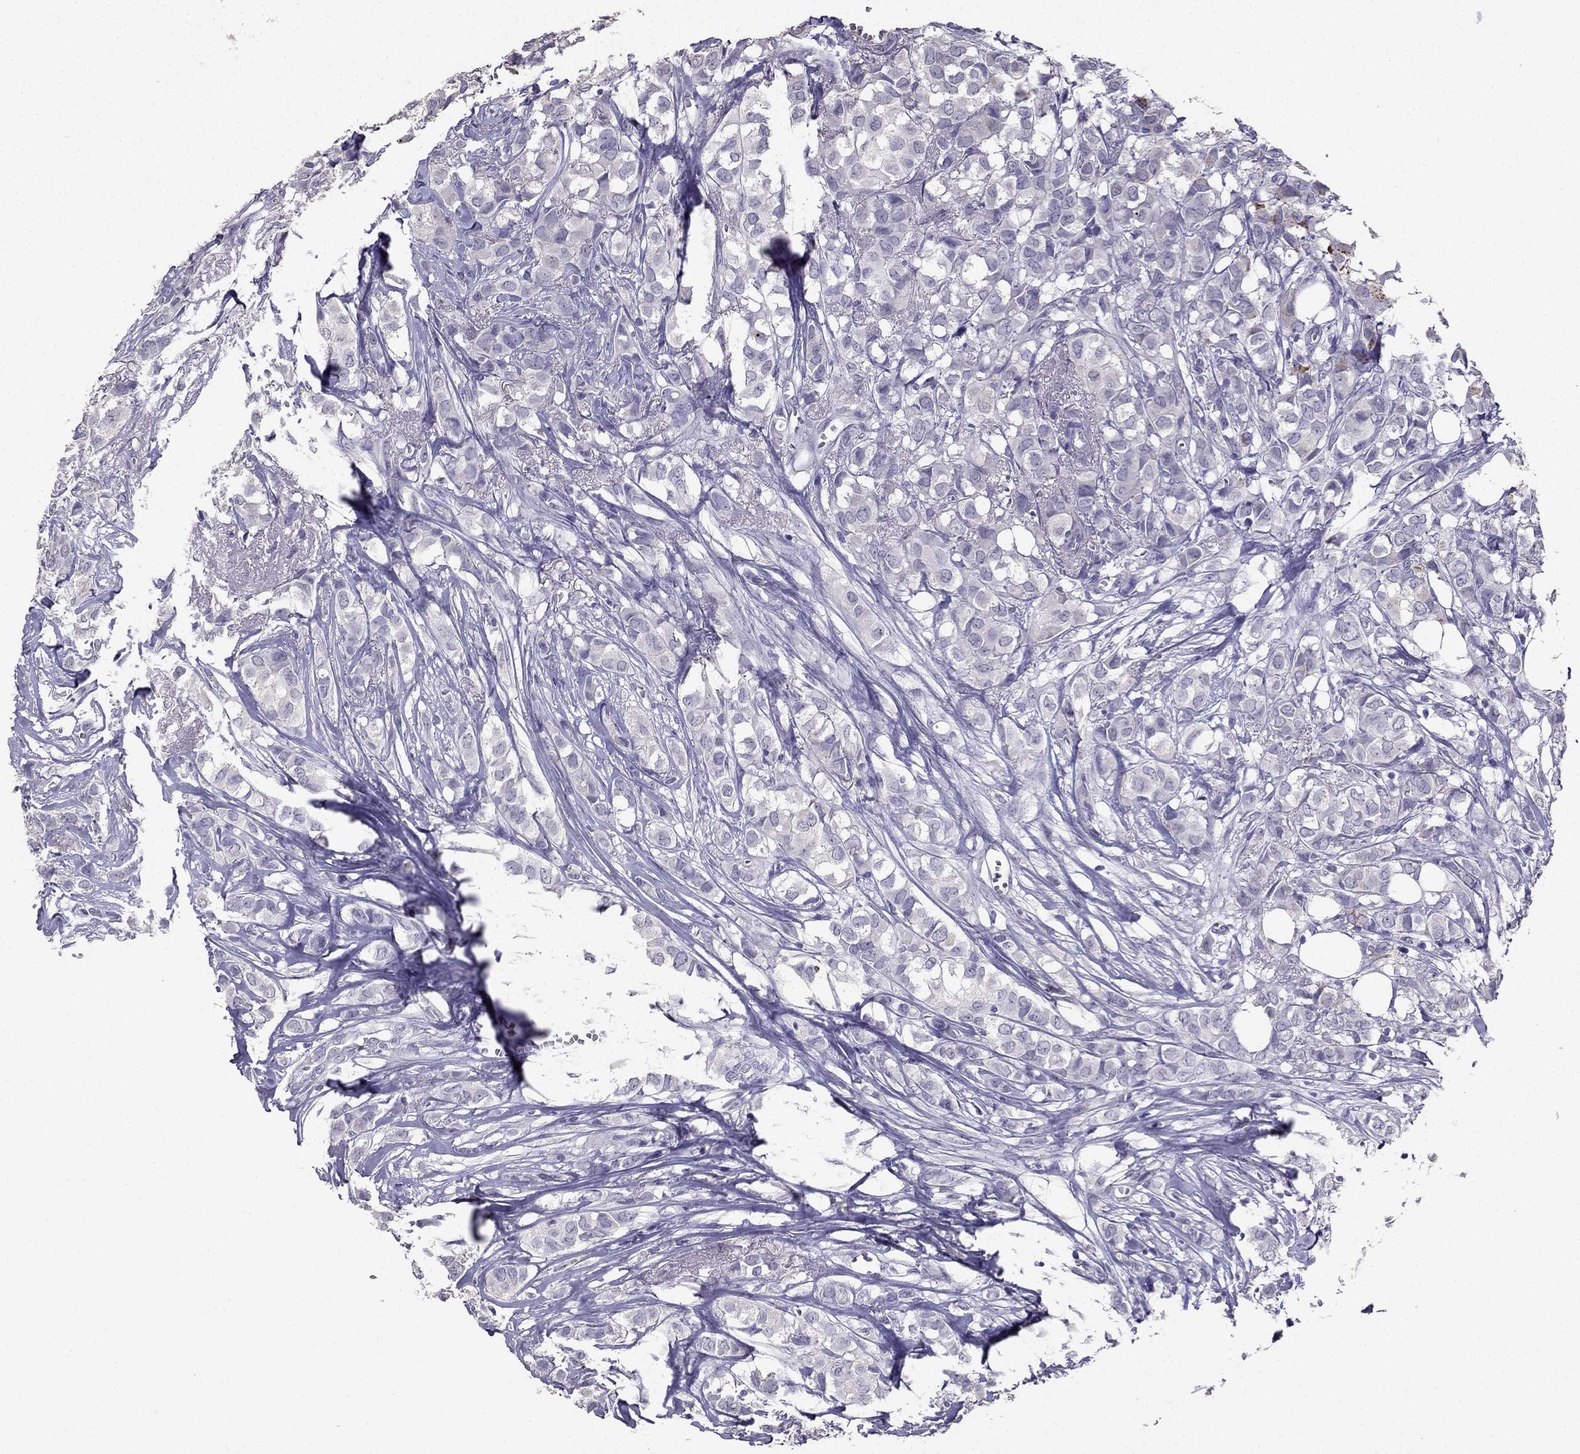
{"staining": {"intensity": "negative", "quantity": "none", "location": "none"}, "tissue": "breast cancer", "cell_type": "Tumor cells", "image_type": "cancer", "snomed": [{"axis": "morphology", "description": "Duct carcinoma"}, {"axis": "topography", "description": "Breast"}], "caption": "IHC micrograph of human intraductal carcinoma (breast) stained for a protein (brown), which demonstrates no expression in tumor cells.", "gene": "SCG5", "patient": {"sex": "female", "age": 85}}